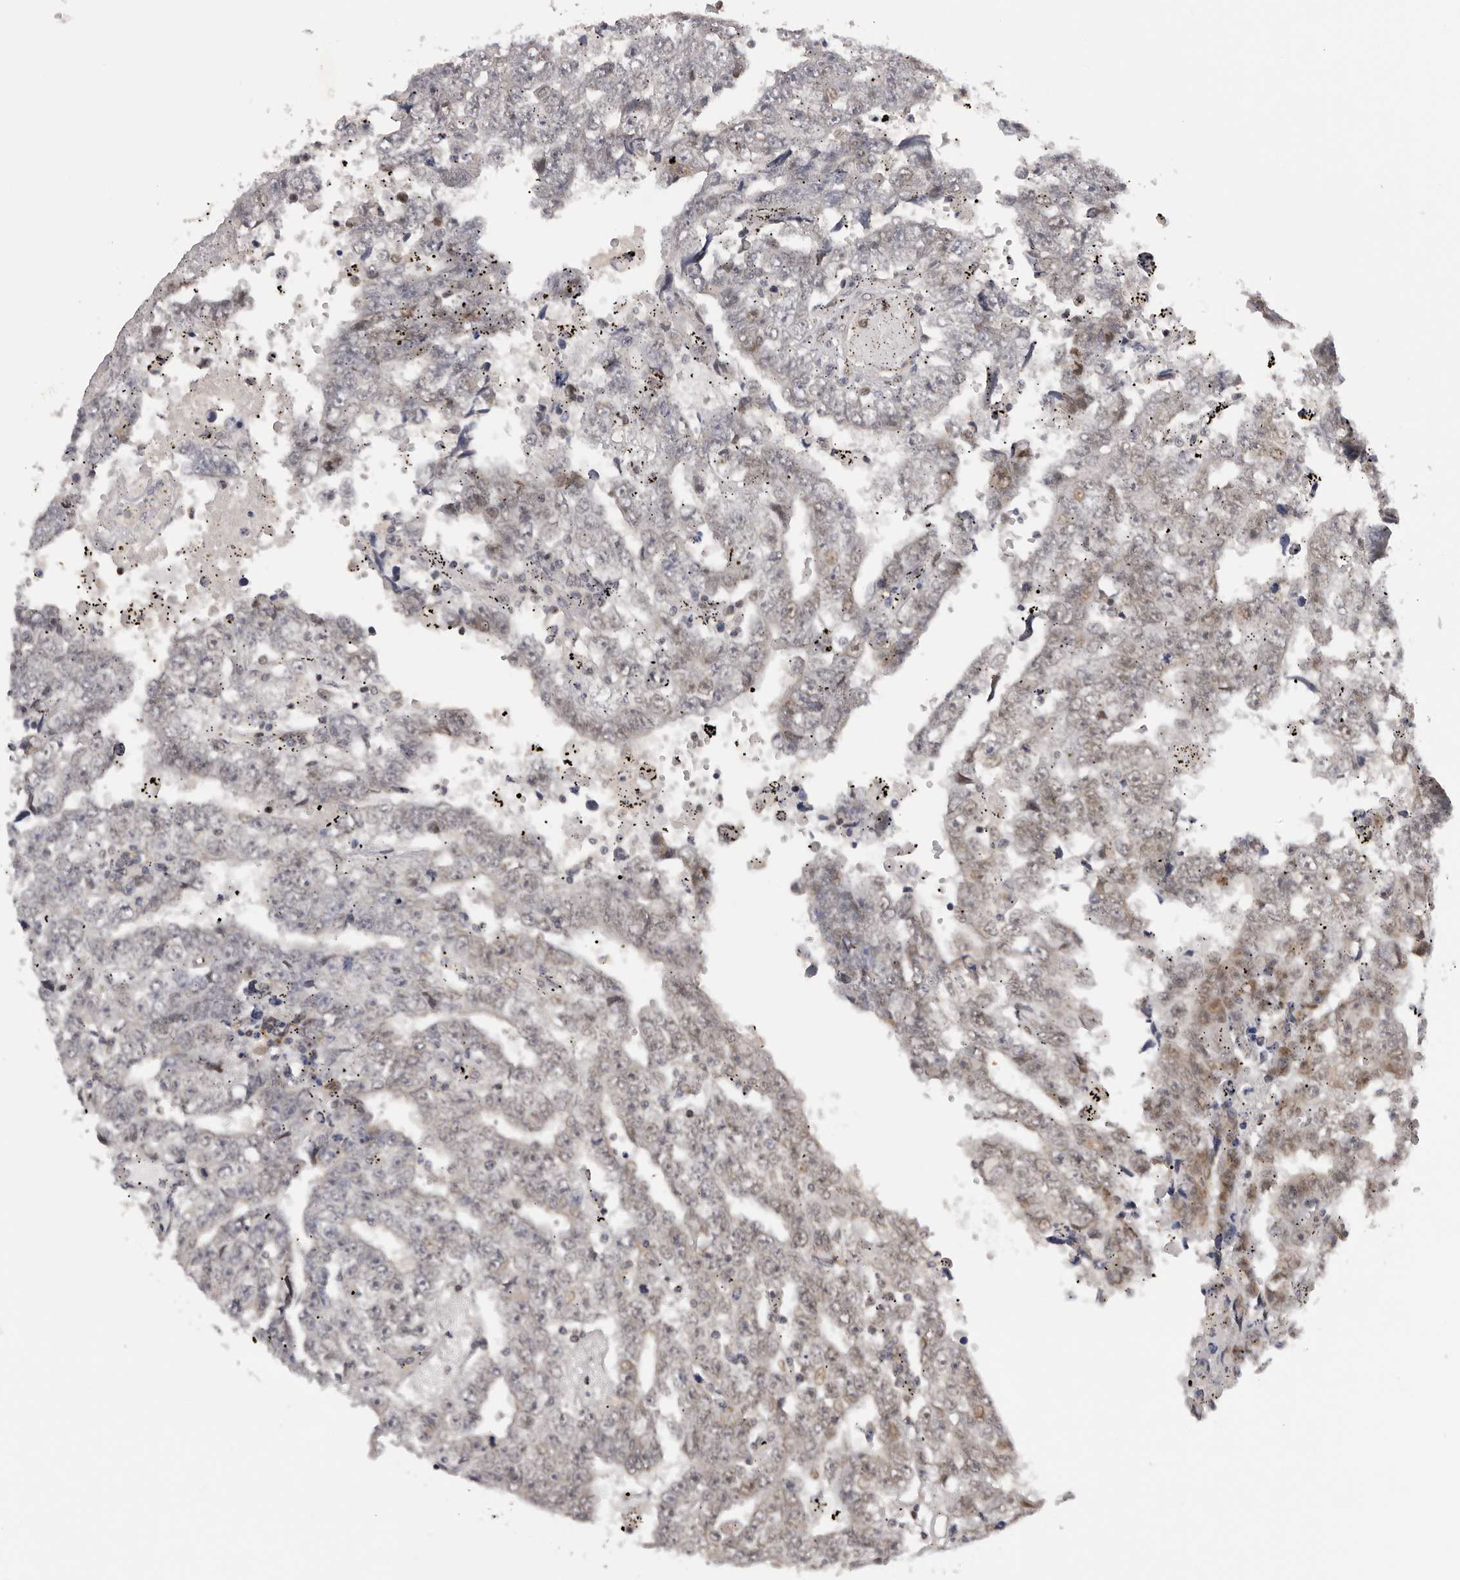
{"staining": {"intensity": "negative", "quantity": "none", "location": "none"}, "tissue": "testis cancer", "cell_type": "Tumor cells", "image_type": "cancer", "snomed": [{"axis": "morphology", "description": "Carcinoma, Embryonal, NOS"}, {"axis": "topography", "description": "Testis"}], "caption": "Tumor cells are negative for brown protein staining in embryonal carcinoma (testis).", "gene": "KIF2B", "patient": {"sex": "male", "age": 25}}